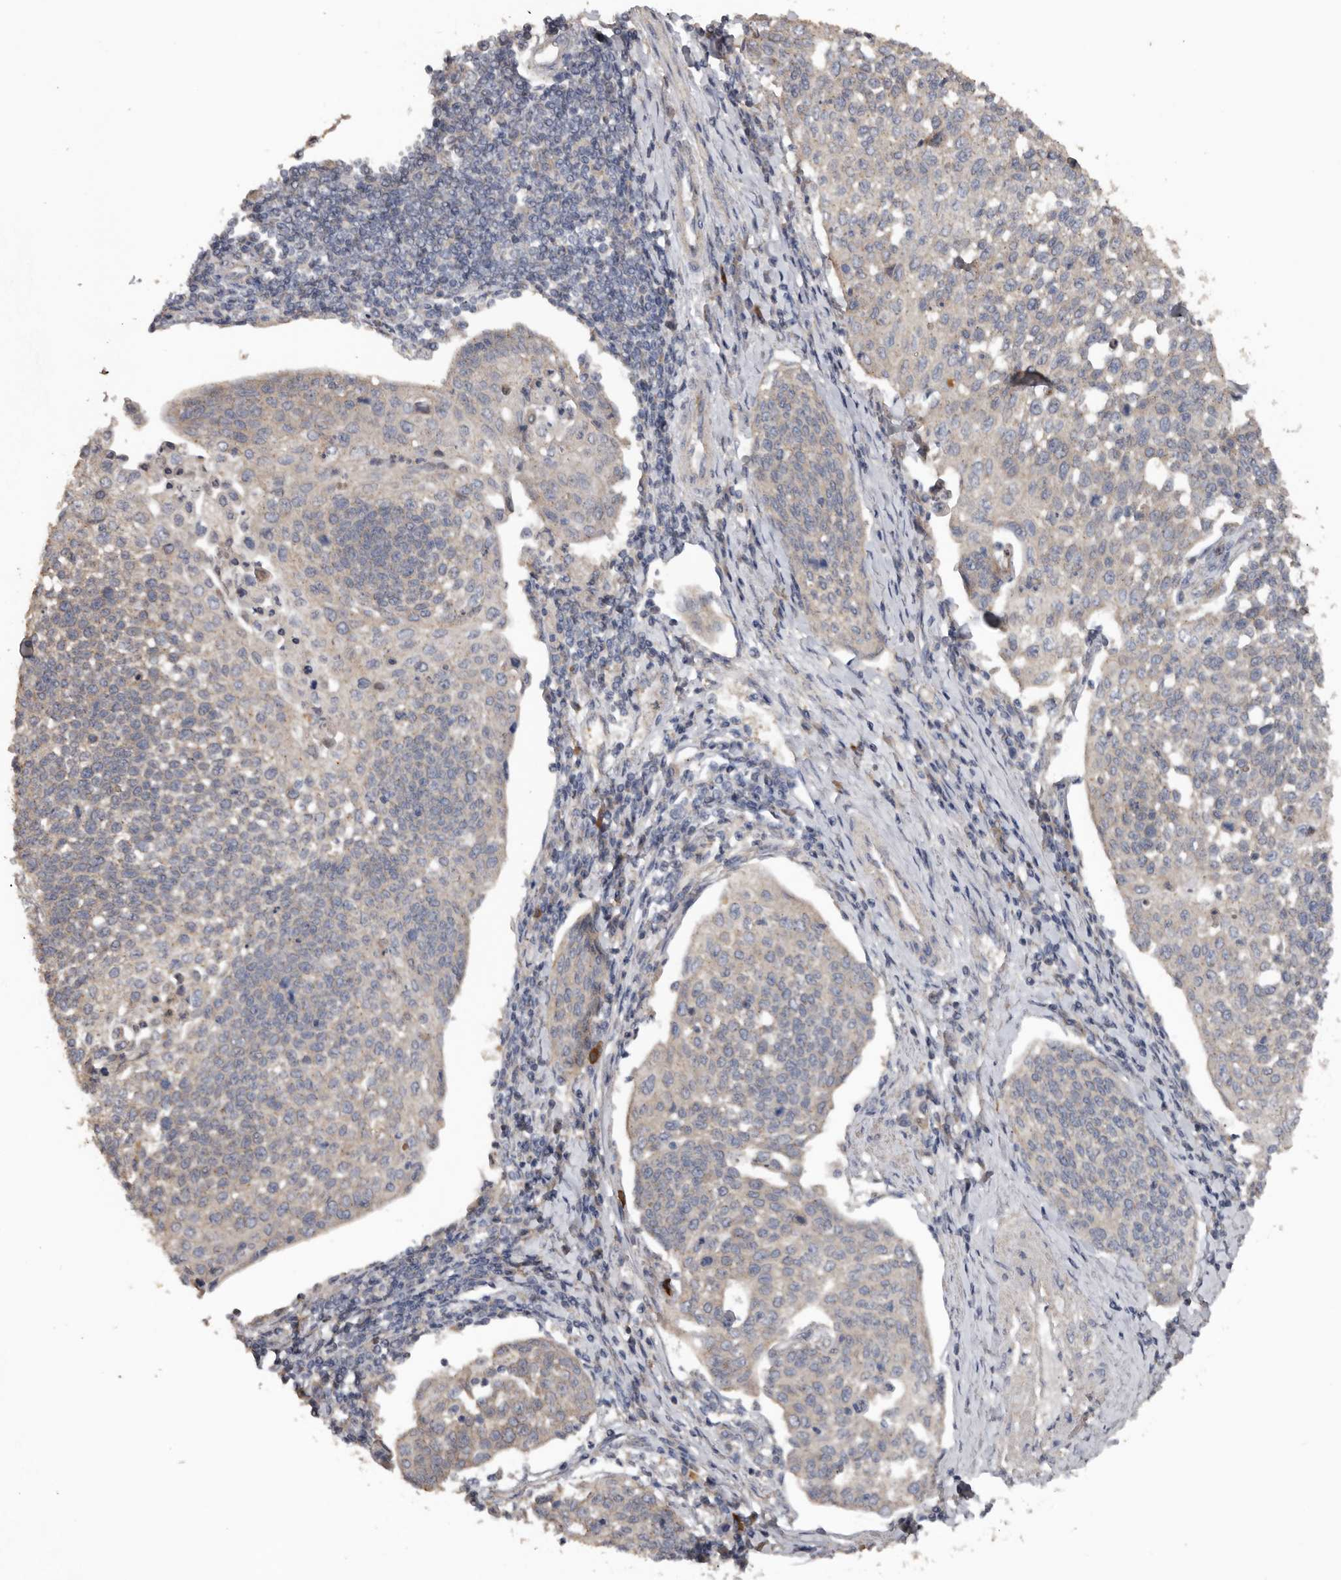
{"staining": {"intensity": "negative", "quantity": "none", "location": "none"}, "tissue": "cervical cancer", "cell_type": "Tumor cells", "image_type": "cancer", "snomed": [{"axis": "morphology", "description": "Squamous cell carcinoma, NOS"}, {"axis": "topography", "description": "Cervix"}], "caption": "Immunohistochemical staining of human squamous cell carcinoma (cervical) shows no significant staining in tumor cells.", "gene": "HYAL4", "patient": {"sex": "female", "age": 34}}